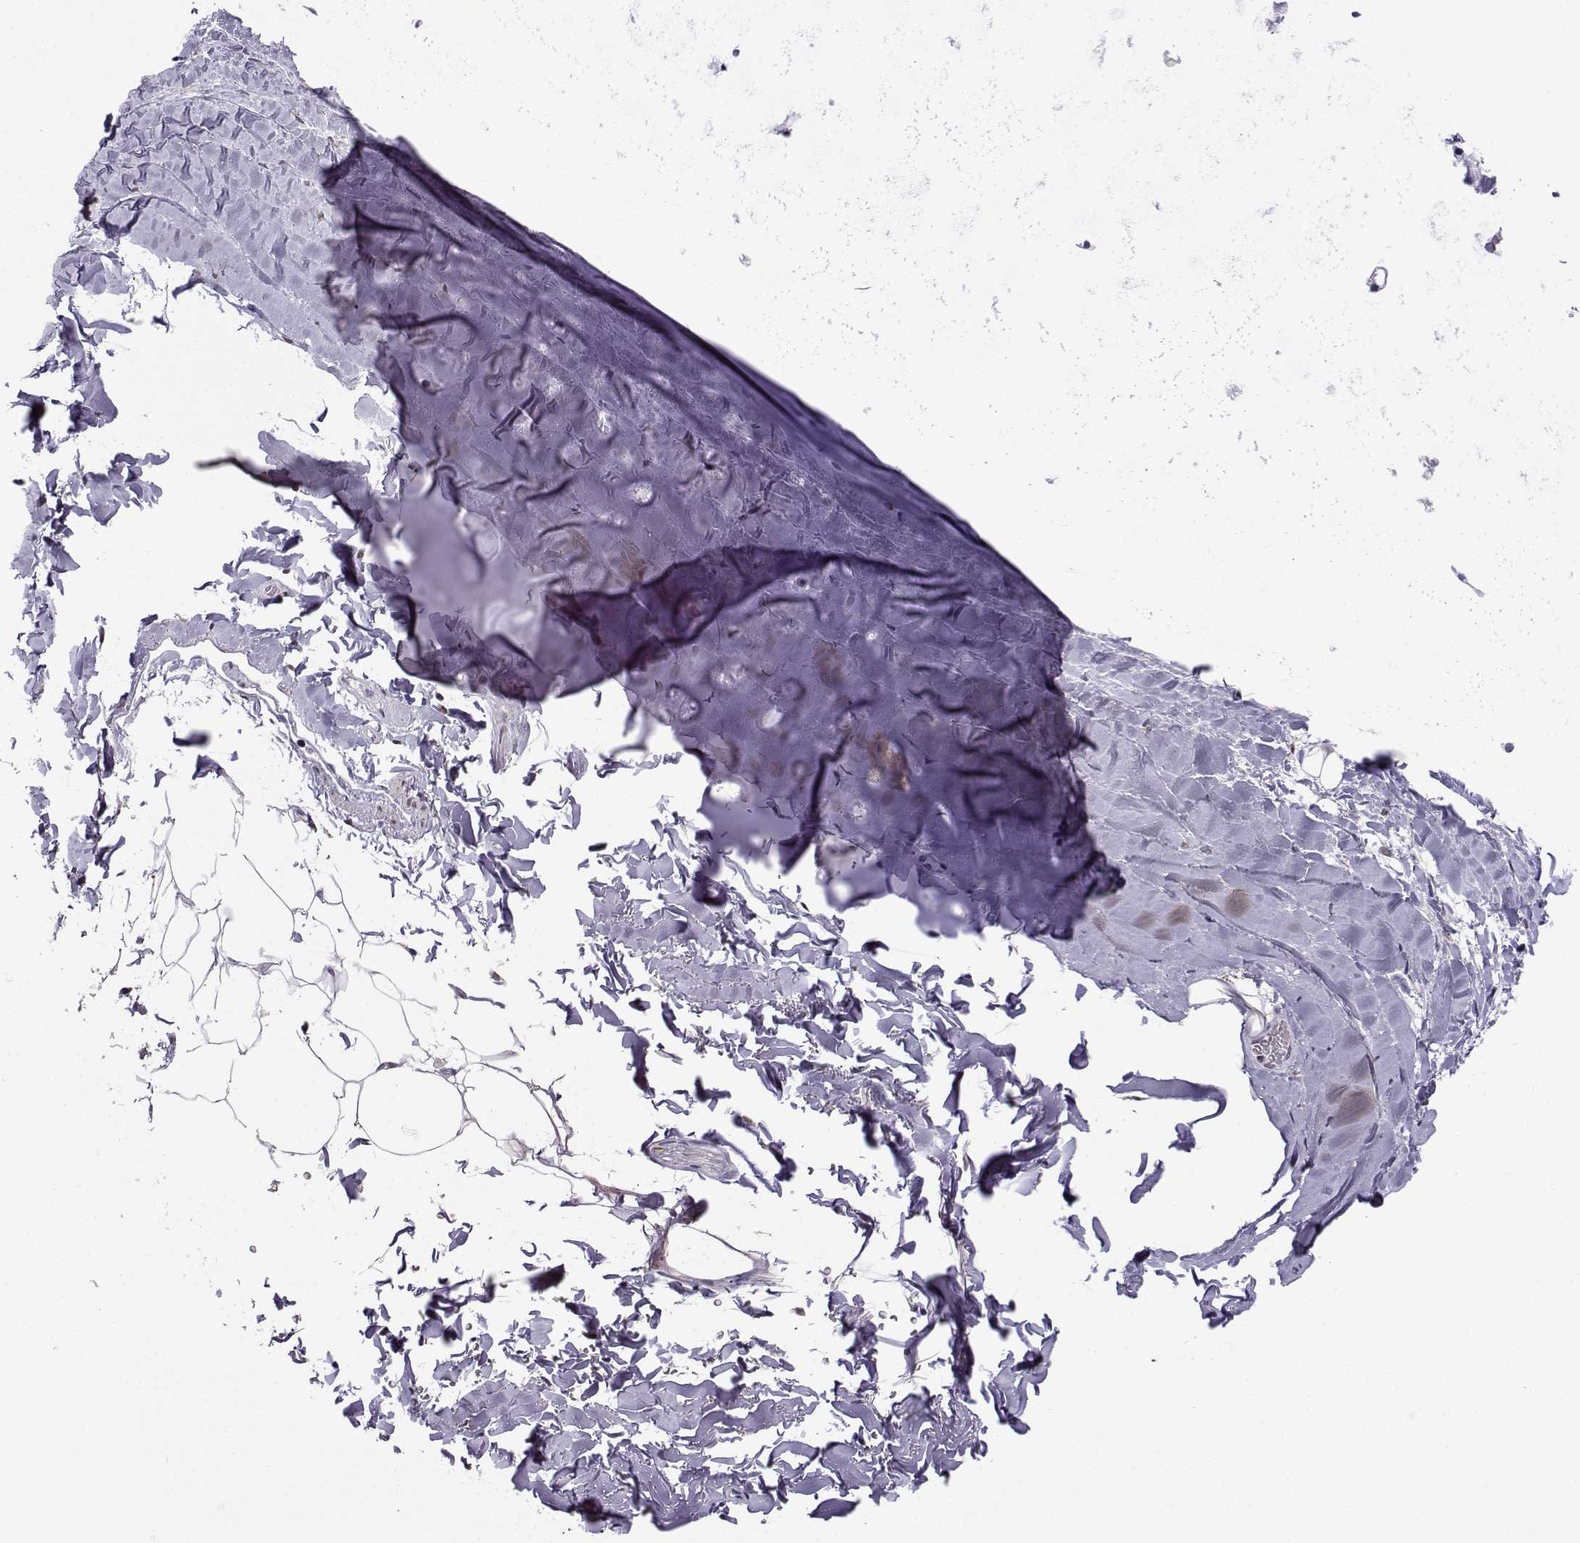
{"staining": {"intensity": "negative", "quantity": "none", "location": "none"}, "tissue": "adipose tissue", "cell_type": "Adipocytes", "image_type": "normal", "snomed": [{"axis": "morphology", "description": "Normal tissue, NOS"}, {"axis": "topography", "description": "Lymph node"}, {"axis": "topography", "description": "Bronchus"}], "caption": "This is an immunohistochemistry image of normal human adipose tissue. There is no expression in adipocytes.", "gene": "DCLK3", "patient": {"sex": "female", "age": 70}}